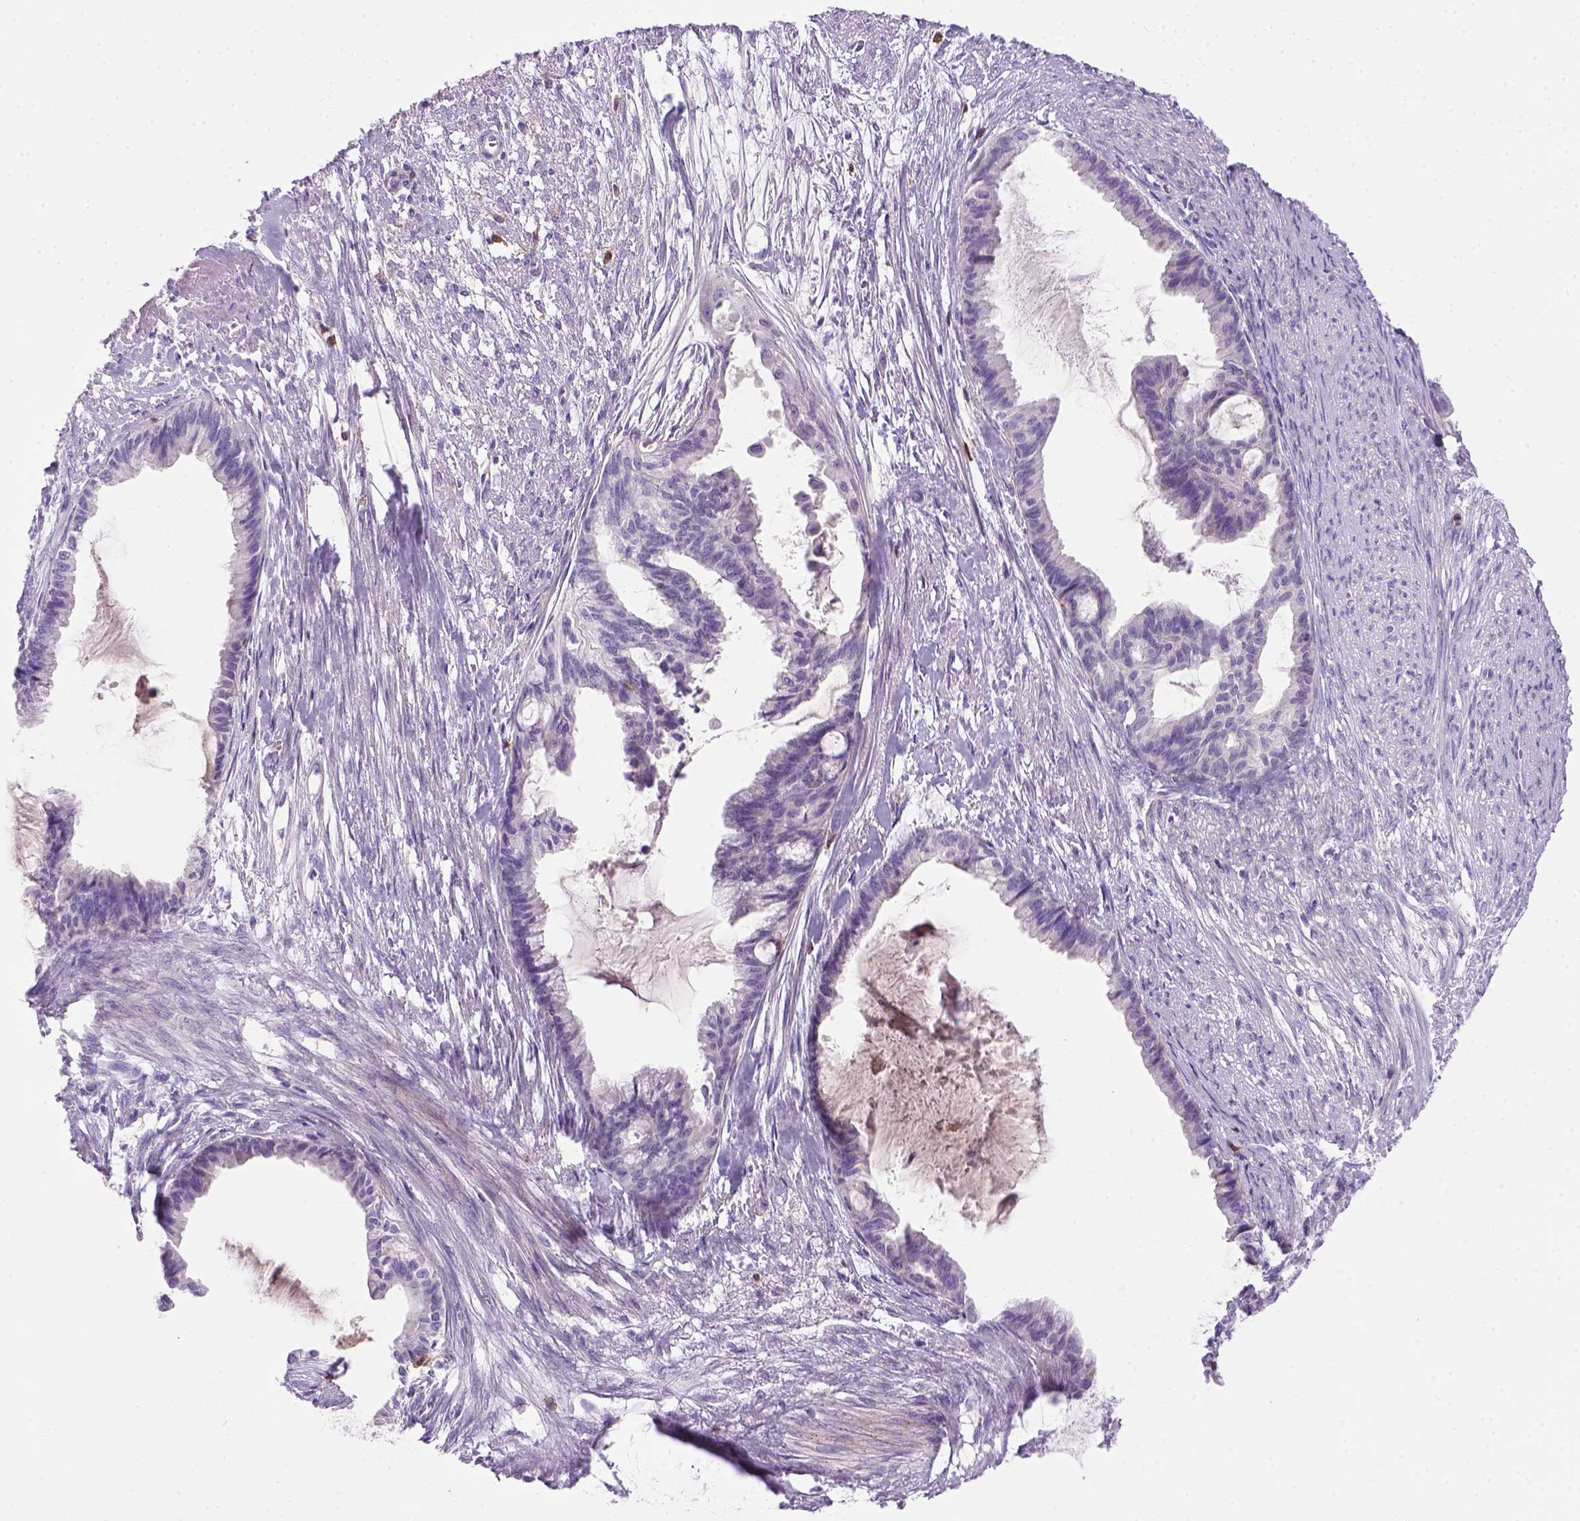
{"staining": {"intensity": "negative", "quantity": "none", "location": "none"}, "tissue": "endometrial cancer", "cell_type": "Tumor cells", "image_type": "cancer", "snomed": [{"axis": "morphology", "description": "Adenocarcinoma, NOS"}, {"axis": "topography", "description": "Endometrium"}], "caption": "IHC histopathology image of neoplastic tissue: human endometrial cancer stained with DAB displays no significant protein expression in tumor cells. Brightfield microscopy of immunohistochemistry stained with DAB (3,3'-diaminobenzidine) (brown) and hematoxylin (blue), captured at high magnification.", "gene": "CD3E", "patient": {"sex": "female", "age": 86}}